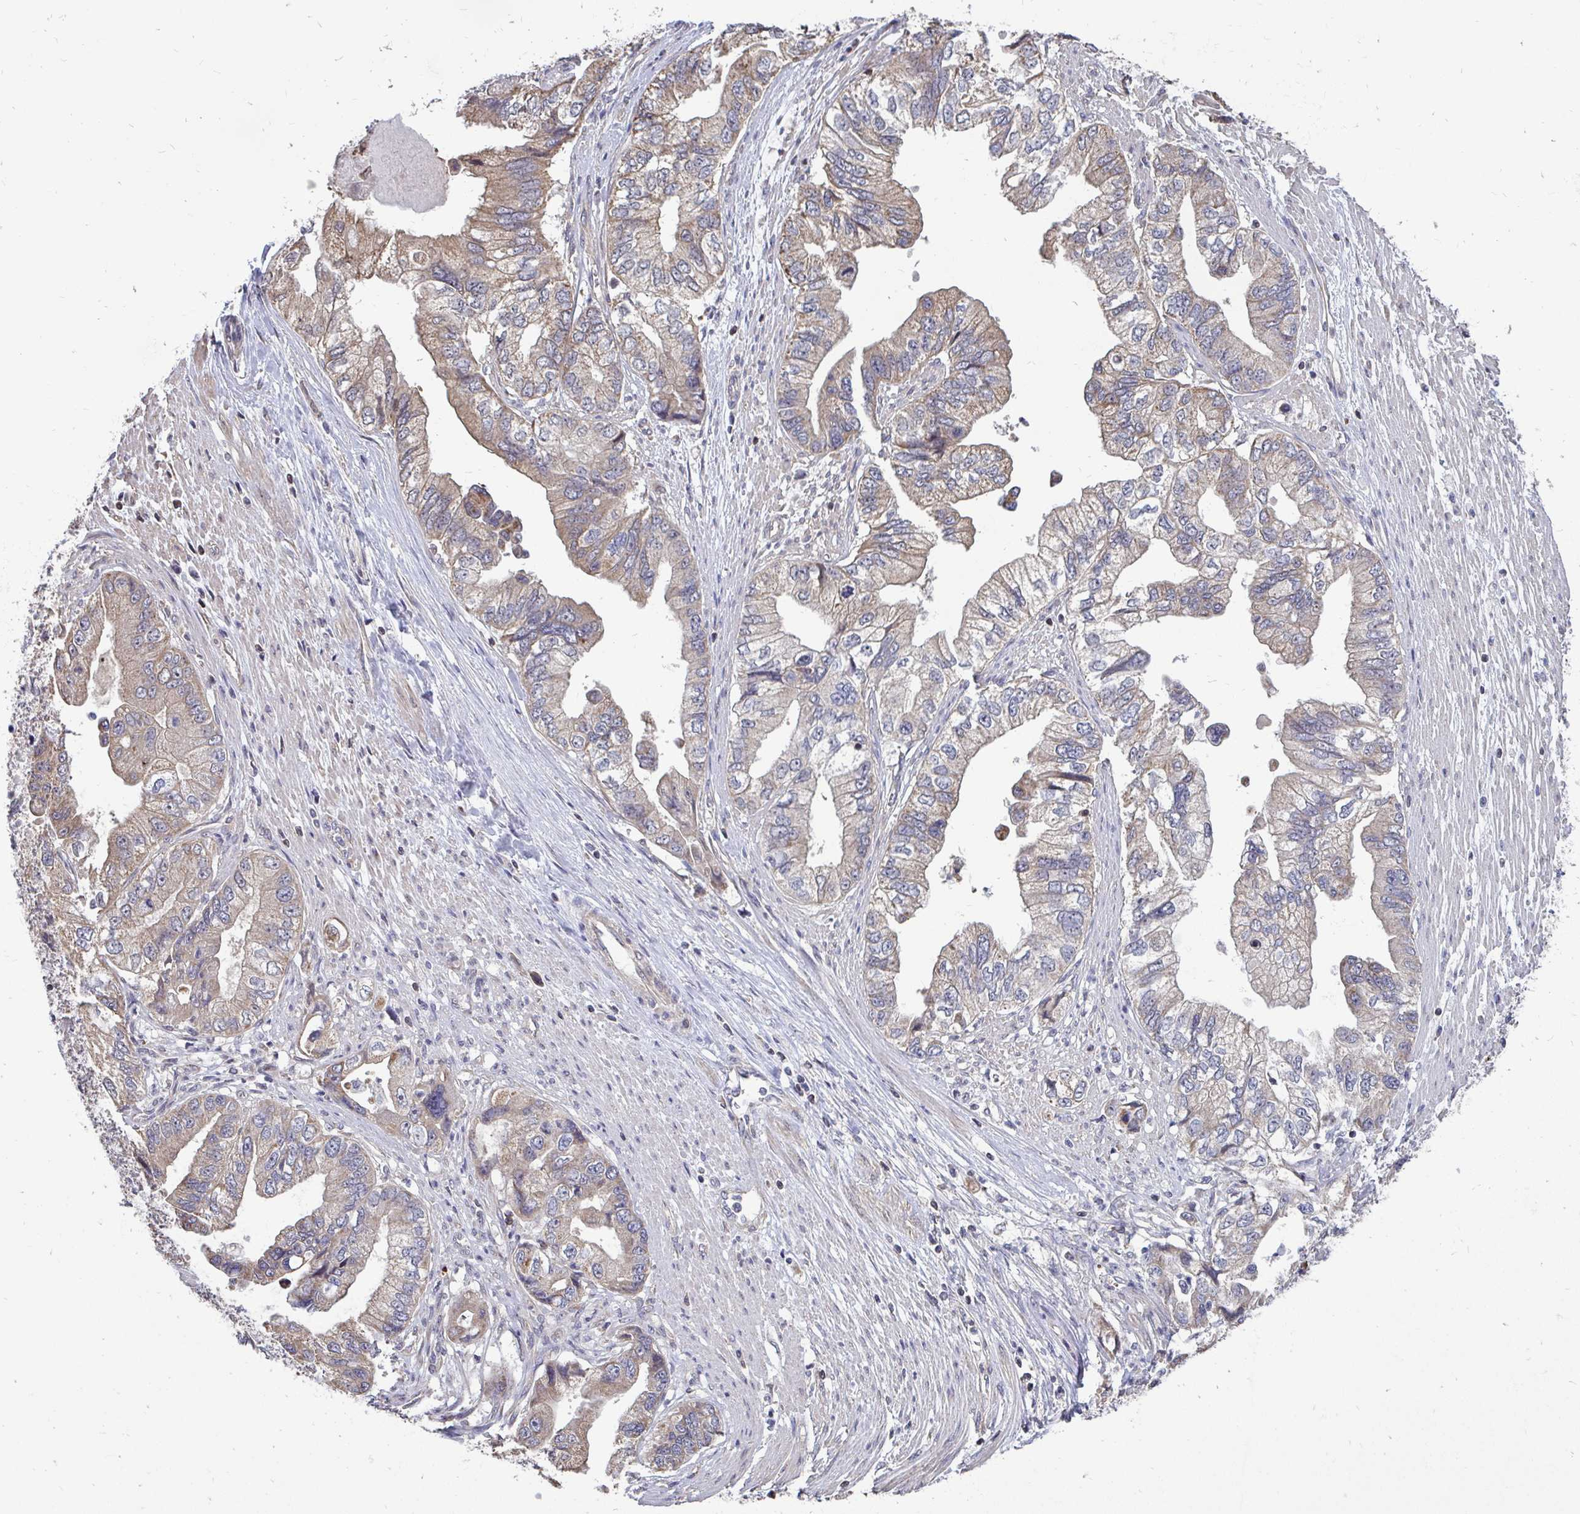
{"staining": {"intensity": "weak", "quantity": ">75%", "location": "cytoplasmic/membranous"}, "tissue": "stomach cancer", "cell_type": "Tumor cells", "image_type": "cancer", "snomed": [{"axis": "morphology", "description": "Adenocarcinoma, NOS"}, {"axis": "topography", "description": "Pancreas"}, {"axis": "topography", "description": "Stomach, upper"}], "caption": "This histopathology image reveals immunohistochemistry (IHC) staining of stomach cancer (adenocarcinoma), with low weak cytoplasmic/membranous expression in about >75% of tumor cells.", "gene": "DNAJA2", "patient": {"sex": "male", "age": 77}}